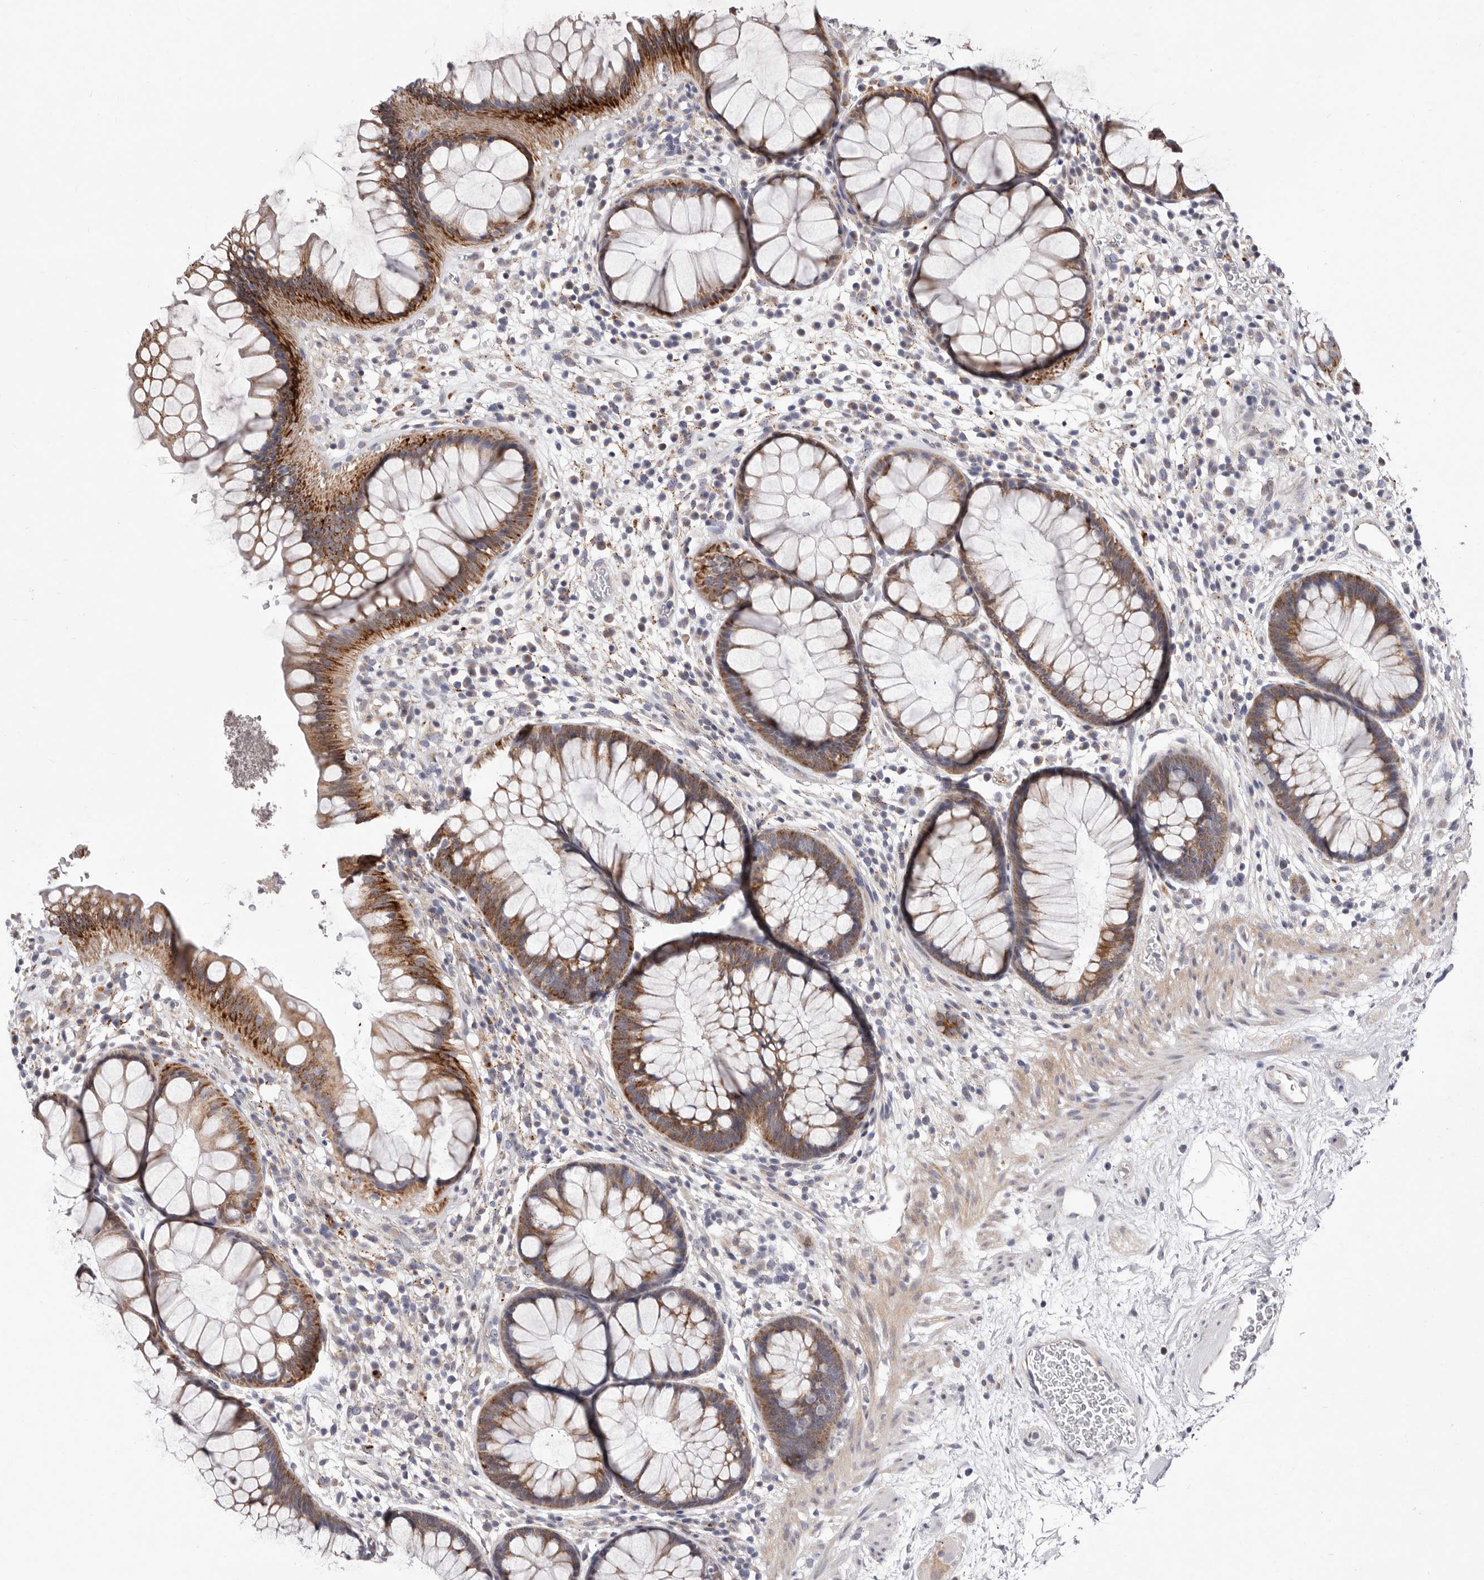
{"staining": {"intensity": "moderate", "quantity": ">75%", "location": "cytoplasmic/membranous"}, "tissue": "rectum", "cell_type": "Glandular cells", "image_type": "normal", "snomed": [{"axis": "morphology", "description": "Normal tissue, NOS"}, {"axis": "topography", "description": "Rectum"}], "caption": "Protein staining of normal rectum demonstrates moderate cytoplasmic/membranous staining in about >75% of glandular cells.", "gene": "NUBPL", "patient": {"sex": "male", "age": 51}}